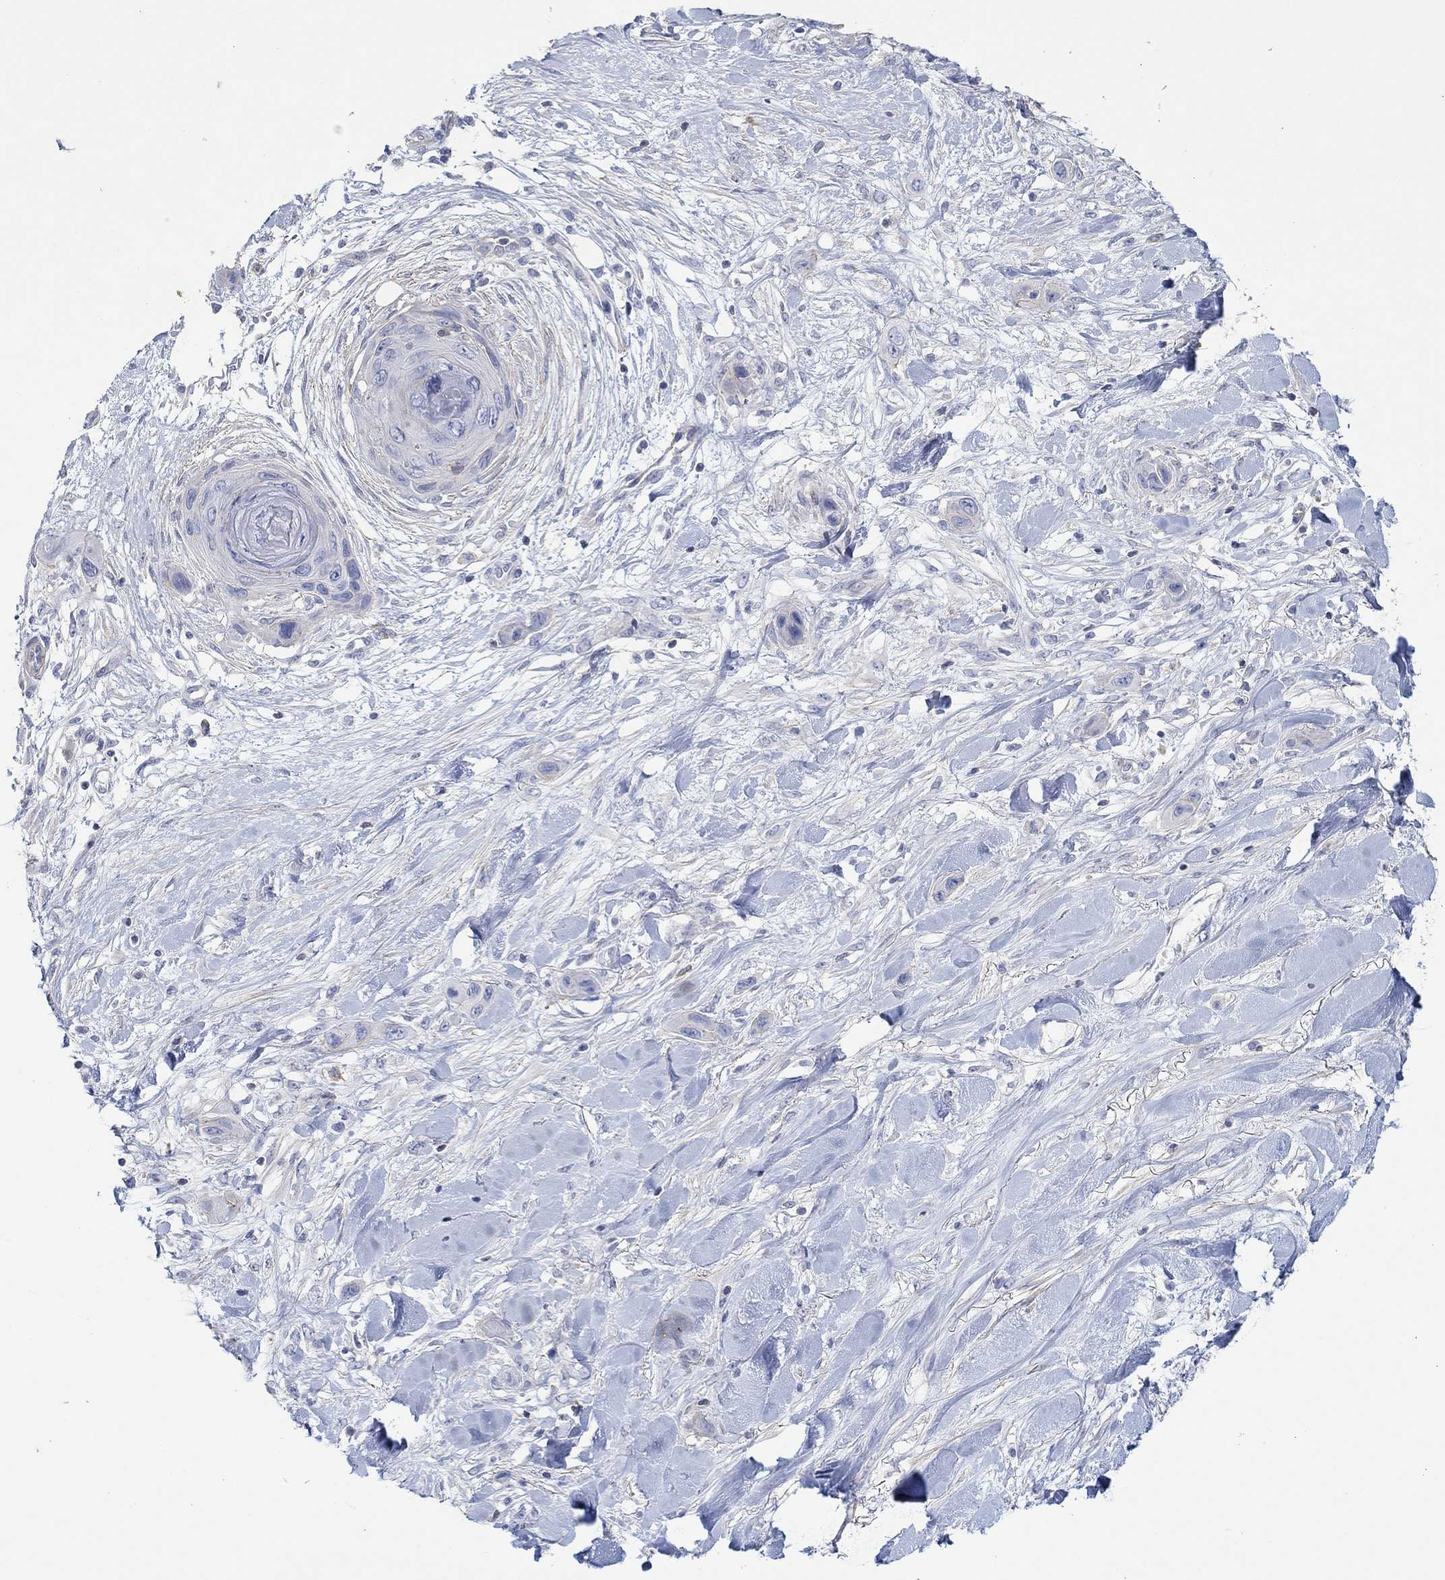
{"staining": {"intensity": "negative", "quantity": "none", "location": "none"}, "tissue": "skin cancer", "cell_type": "Tumor cells", "image_type": "cancer", "snomed": [{"axis": "morphology", "description": "Squamous cell carcinoma, NOS"}, {"axis": "topography", "description": "Skin"}], "caption": "DAB immunohistochemical staining of skin squamous cell carcinoma reveals no significant positivity in tumor cells.", "gene": "PPIL6", "patient": {"sex": "male", "age": 79}}